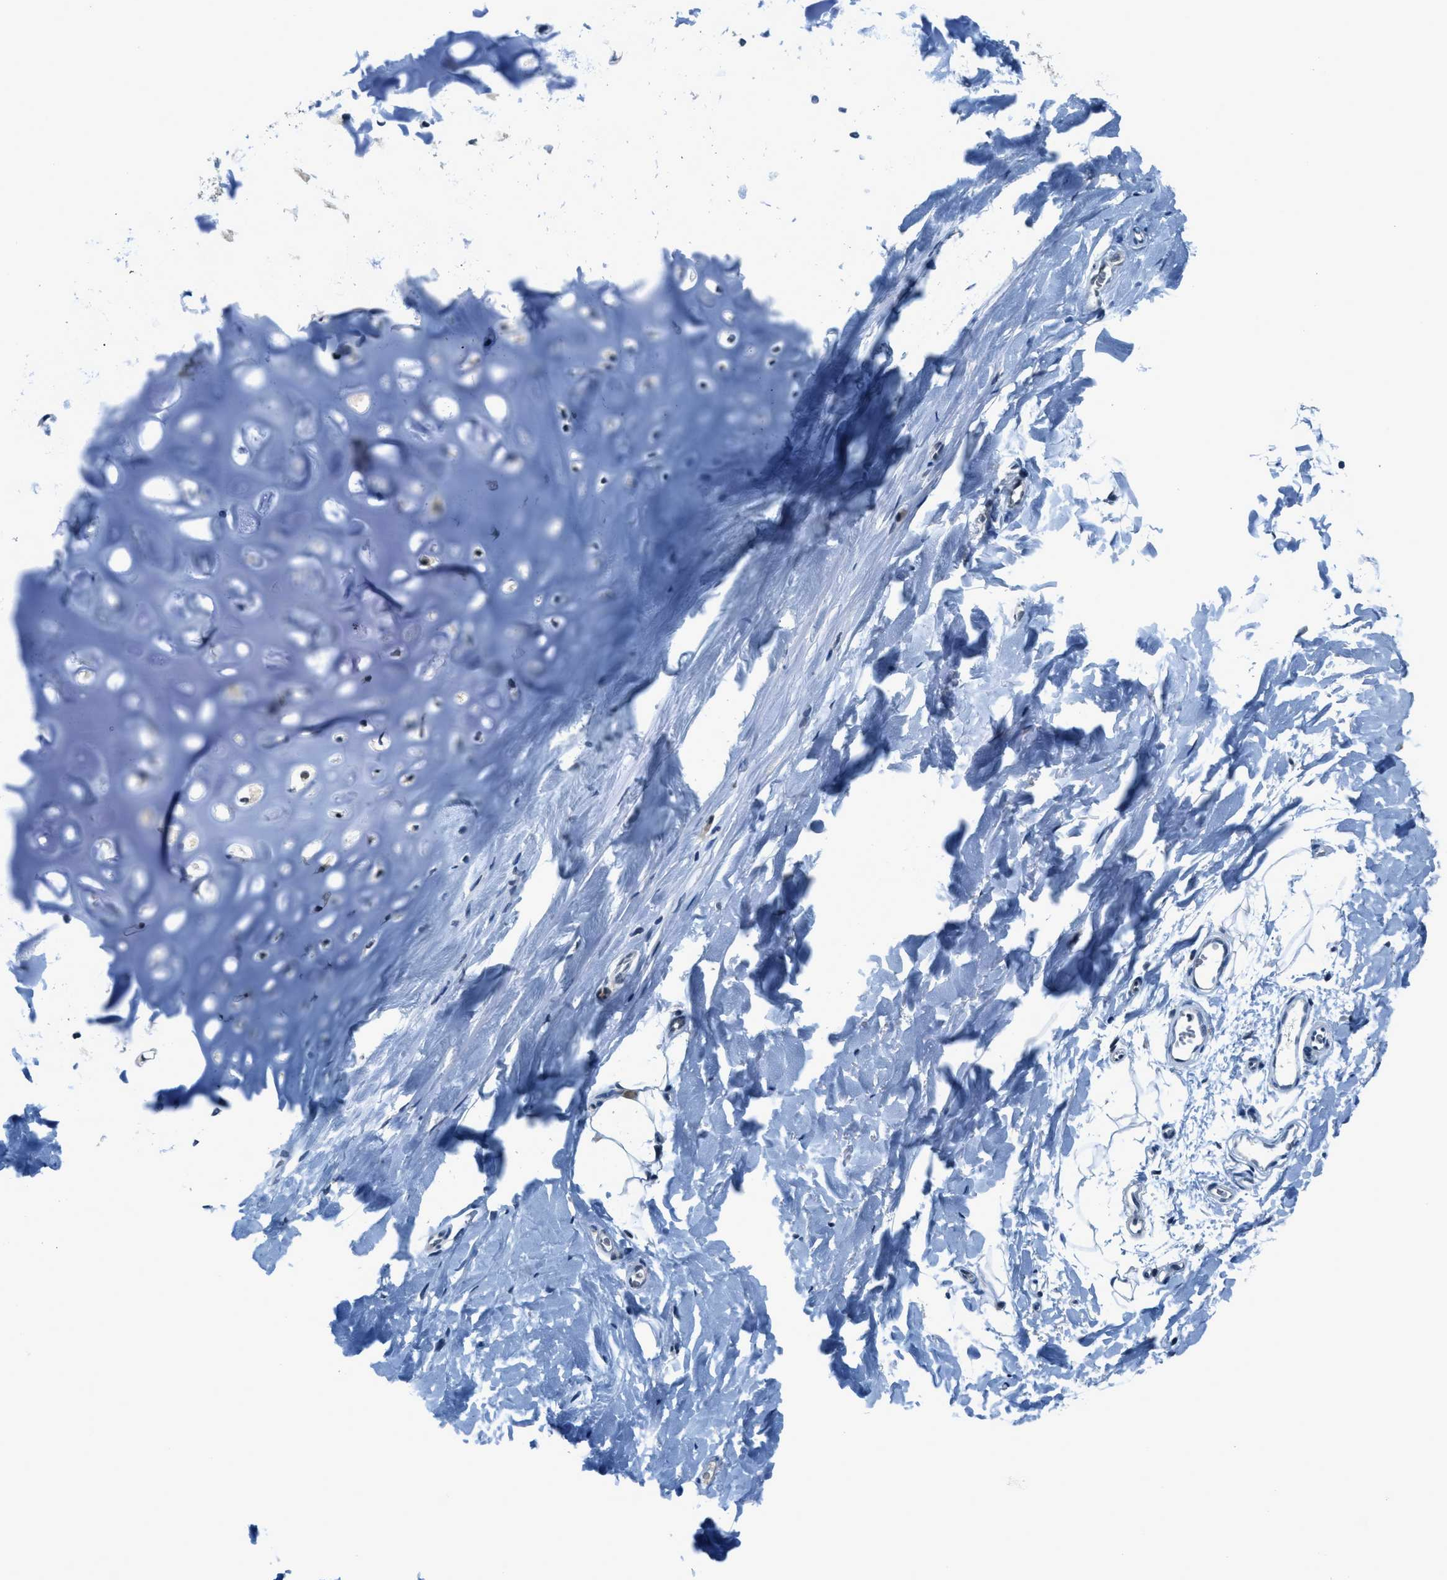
{"staining": {"intensity": "weak", "quantity": ">75%", "location": "nuclear"}, "tissue": "adipose tissue", "cell_type": "Adipocytes", "image_type": "normal", "snomed": [{"axis": "morphology", "description": "Normal tissue, NOS"}, {"axis": "topography", "description": "Cartilage tissue"}, {"axis": "topography", "description": "Bronchus"}], "caption": "A brown stain shows weak nuclear staining of a protein in adipocytes of benign adipose tissue. The protein is stained brown, and the nuclei are stained in blue (DAB IHC with brightfield microscopy, high magnification).", "gene": "OGFR", "patient": {"sex": "female", "age": 53}}